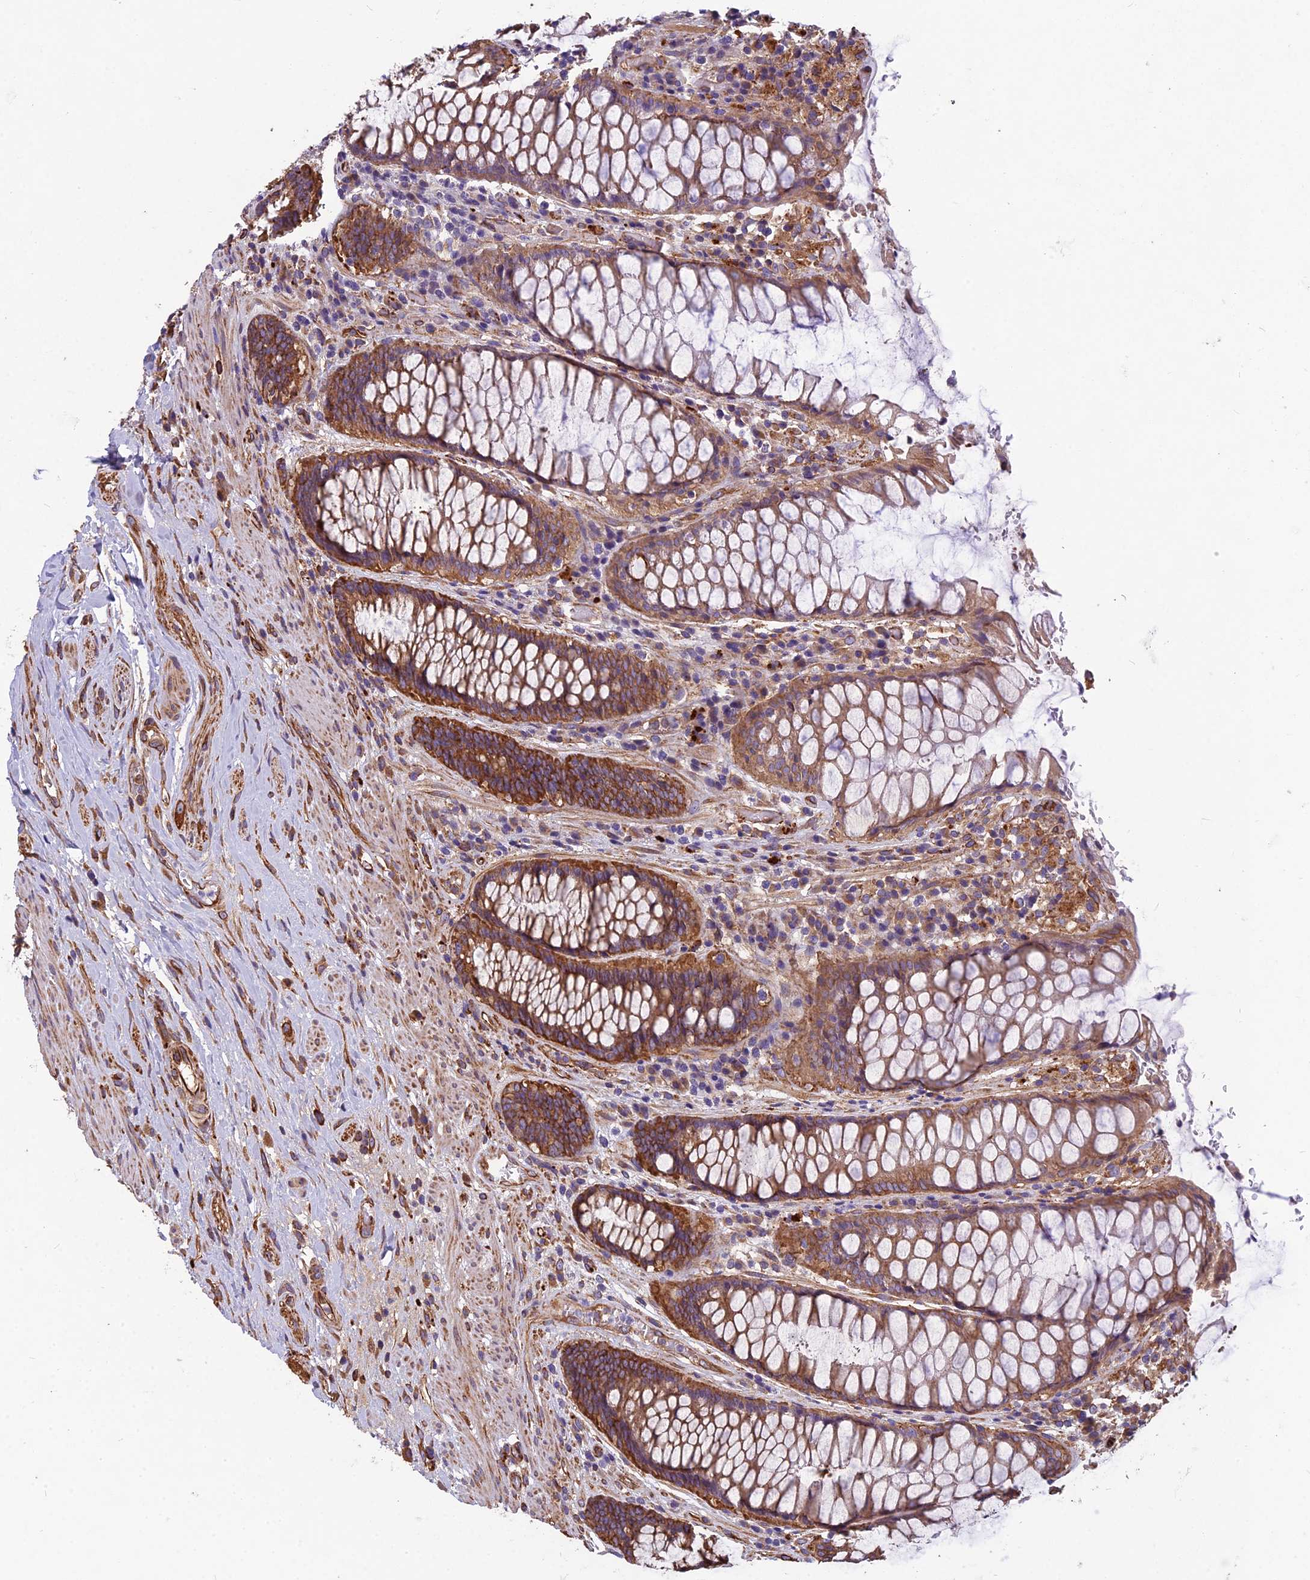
{"staining": {"intensity": "moderate", "quantity": ">75%", "location": "cytoplasmic/membranous"}, "tissue": "rectum", "cell_type": "Glandular cells", "image_type": "normal", "snomed": [{"axis": "morphology", "description": "Normal tissue, NOS"}, {"axis": "topography", "description": "Rectum"}], "caption": "Immunohistochemical staining of benign rectum exhibits moderate cytoplasmic/membranous protein staining in about >75% of glandular cells.", "gene": "SPDL1", "patient": {"sex": "male", "age": 64}}